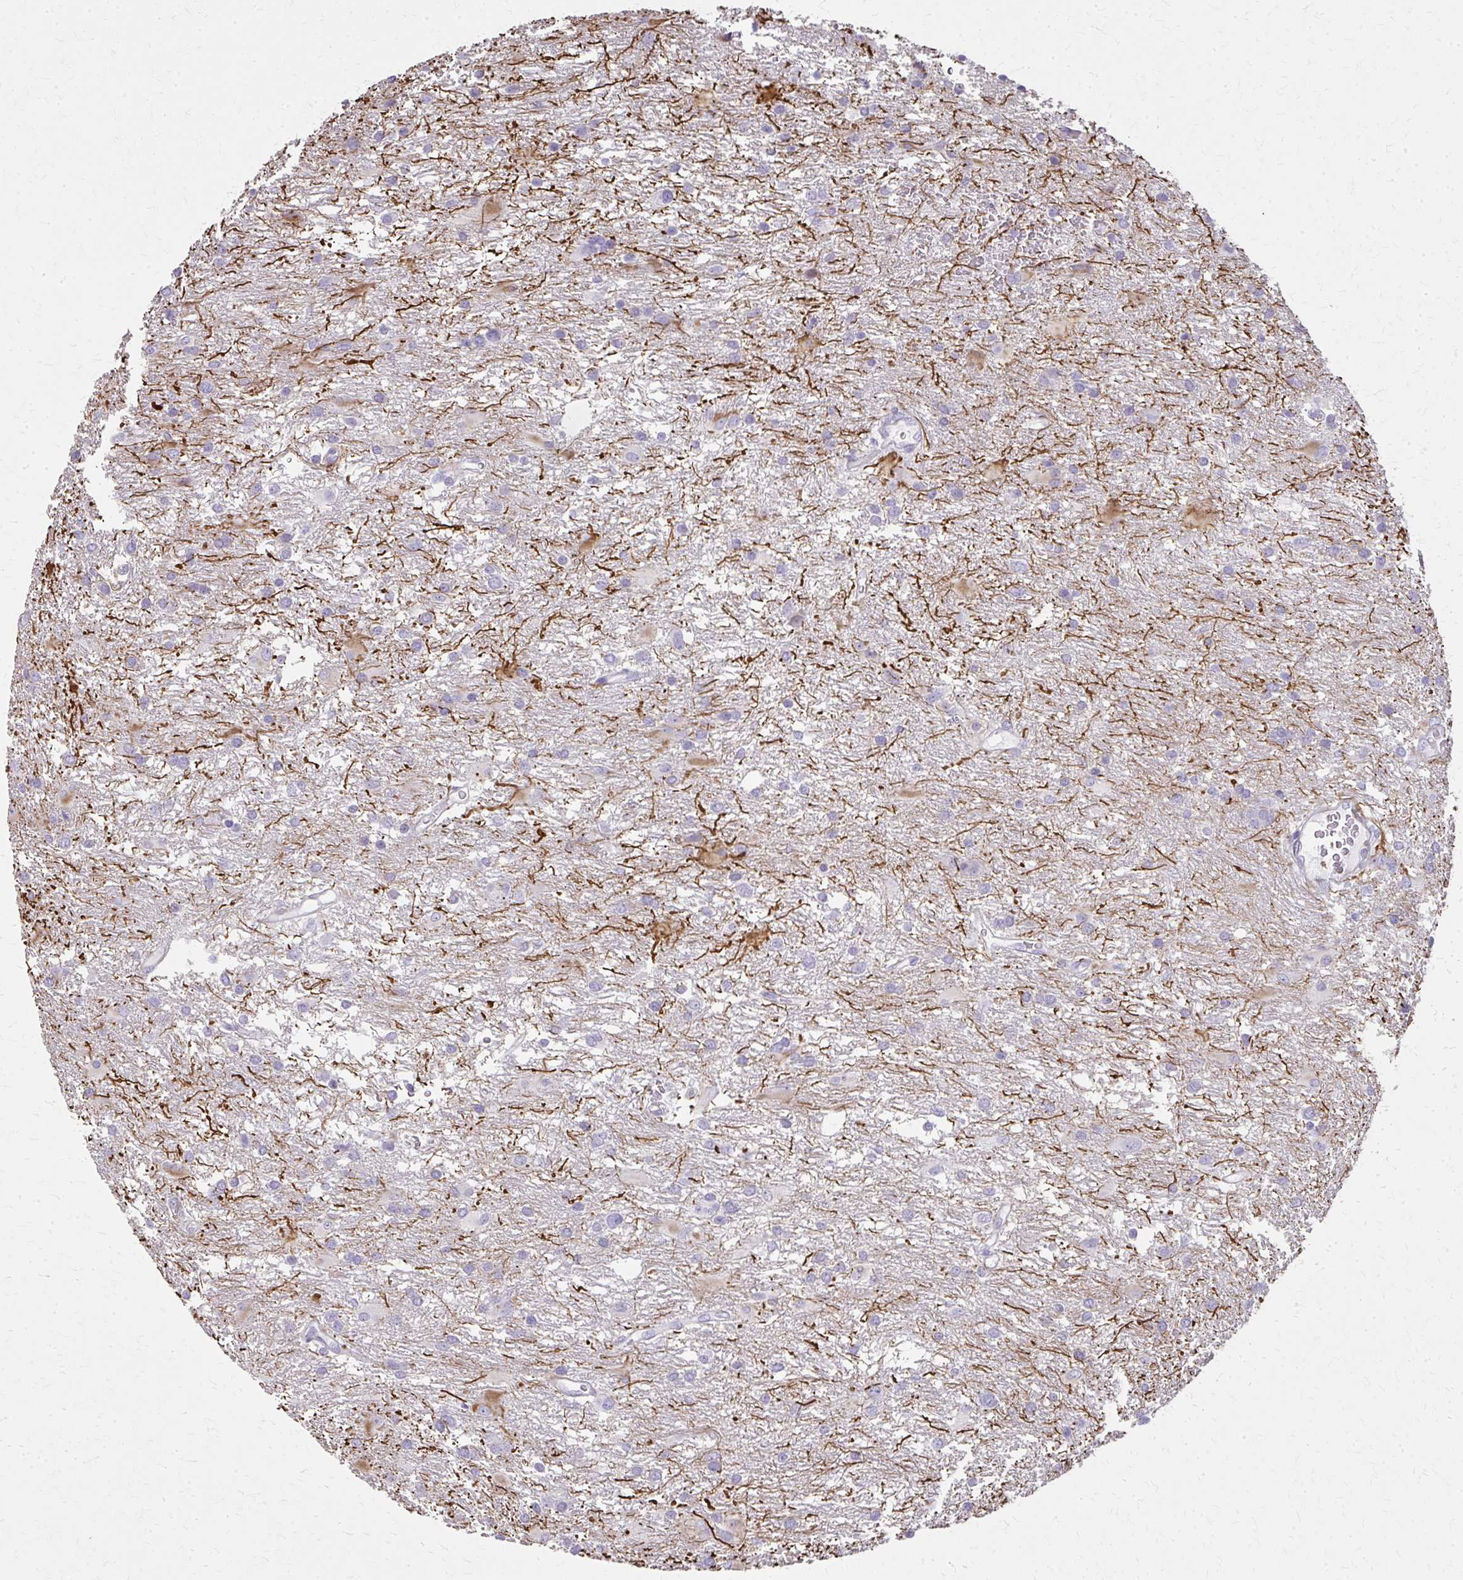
{"staining": {"intensity": "negative", "quantity": "none", "location": "none"}, "tissue": "glioma", "cell_type": "Tumor cells", "image_type": "cancer", "snomed": [{"axis": "morphology", "description": "Glioma, malignant, High grade"}, {"axis": "topography", "description": "Brain"}], "caption": "This is an IHC micrograph of human malignant glioma (high-grade). There is no positivity in tumor cells.", "gene": "TENM4", "patient": {"sex": "male", "age": 53}}